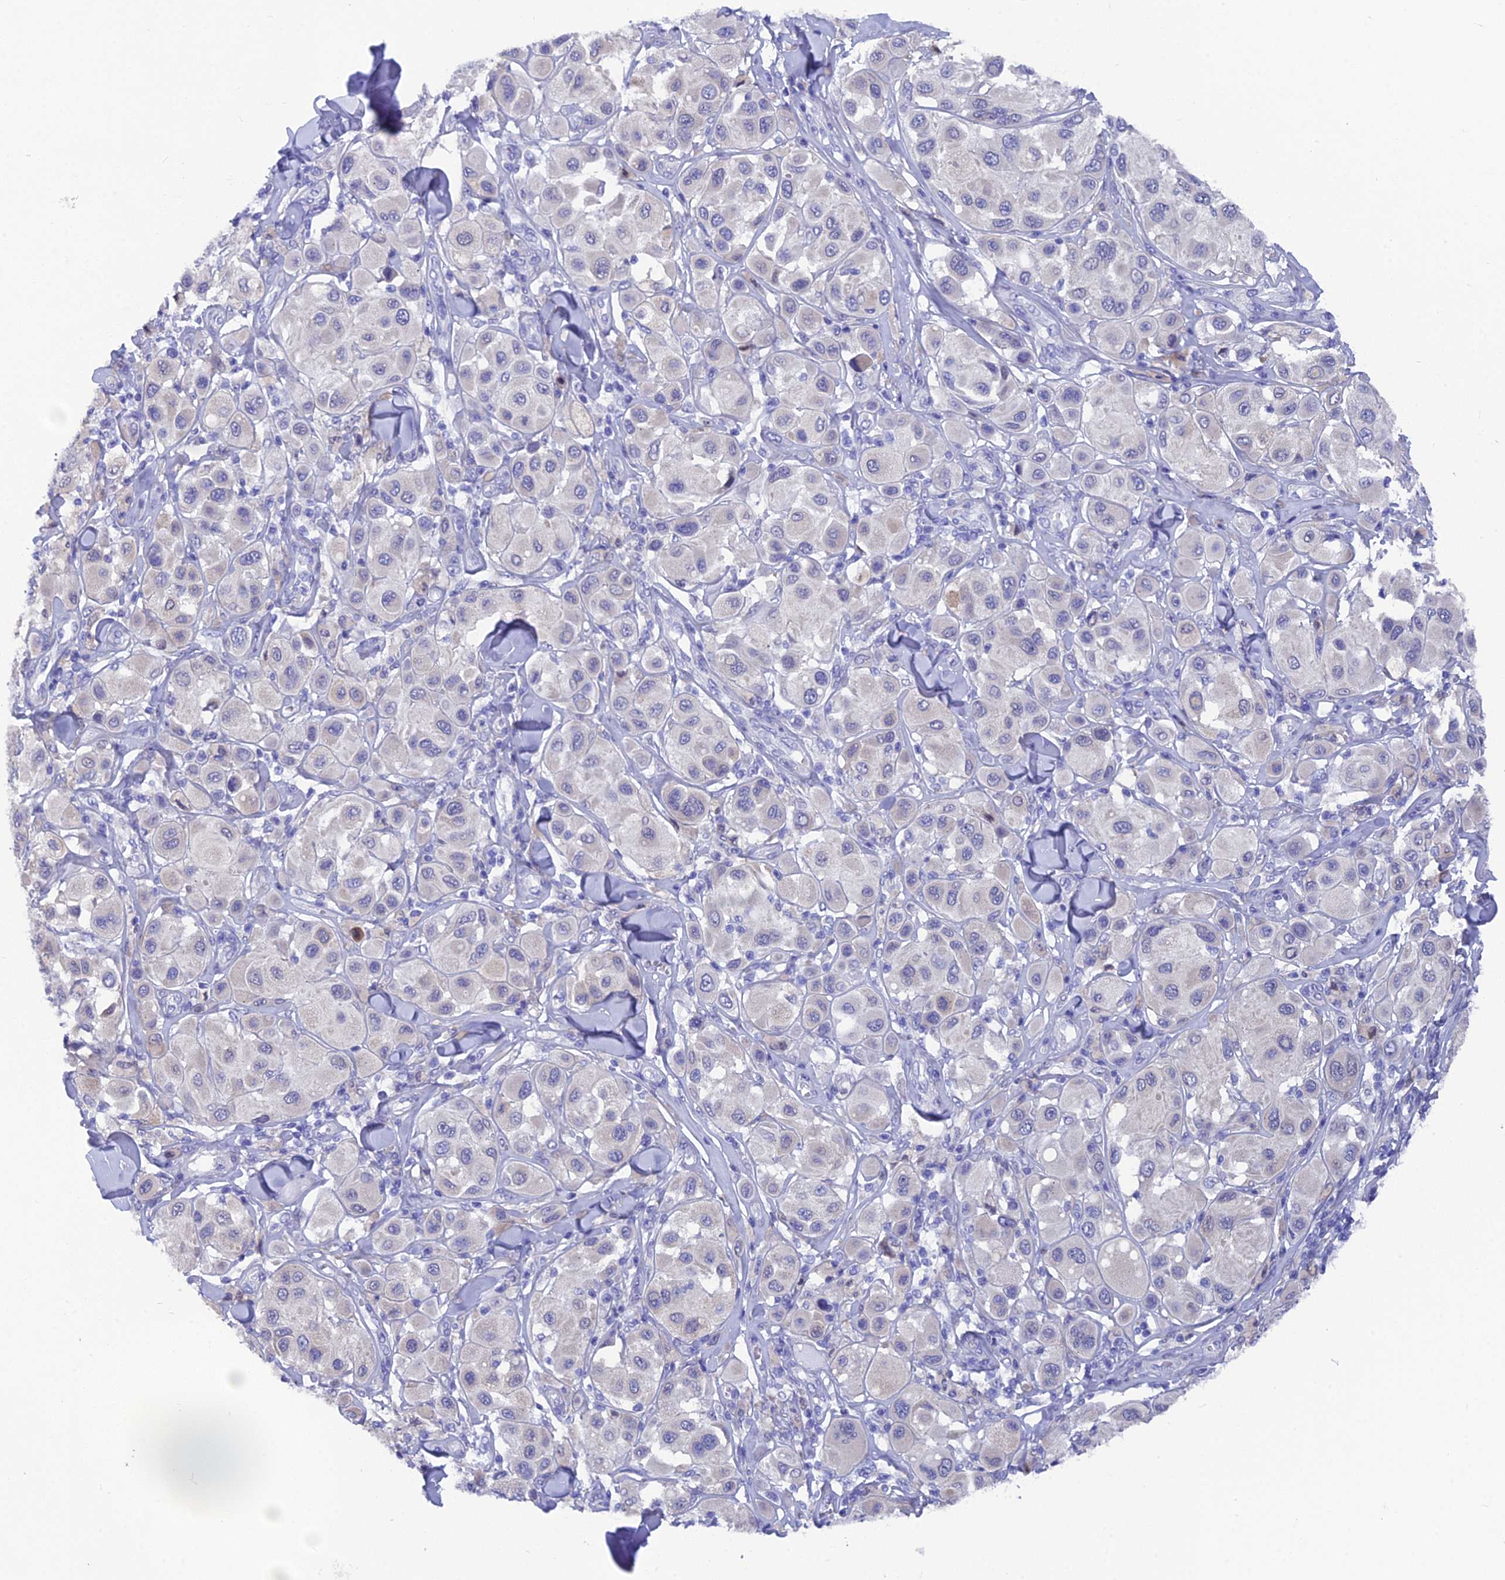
{"staining": {"intensity": "negative", "quantity": "none", "location": "none"}, "tissue": "melanoma", "cell_type": "Tumor cells", "image_type": "cancer", "snomed": [{"axis": "morphology", "description": "Malignant melanoma, Metastatic site"}, {"axis": "topography", "description": "Skin"}], "caption": "Tumor cells are negative for protein expression in human melanoma.", "gene": "AK4", "patient": {"sex": "male", "age": 41}}